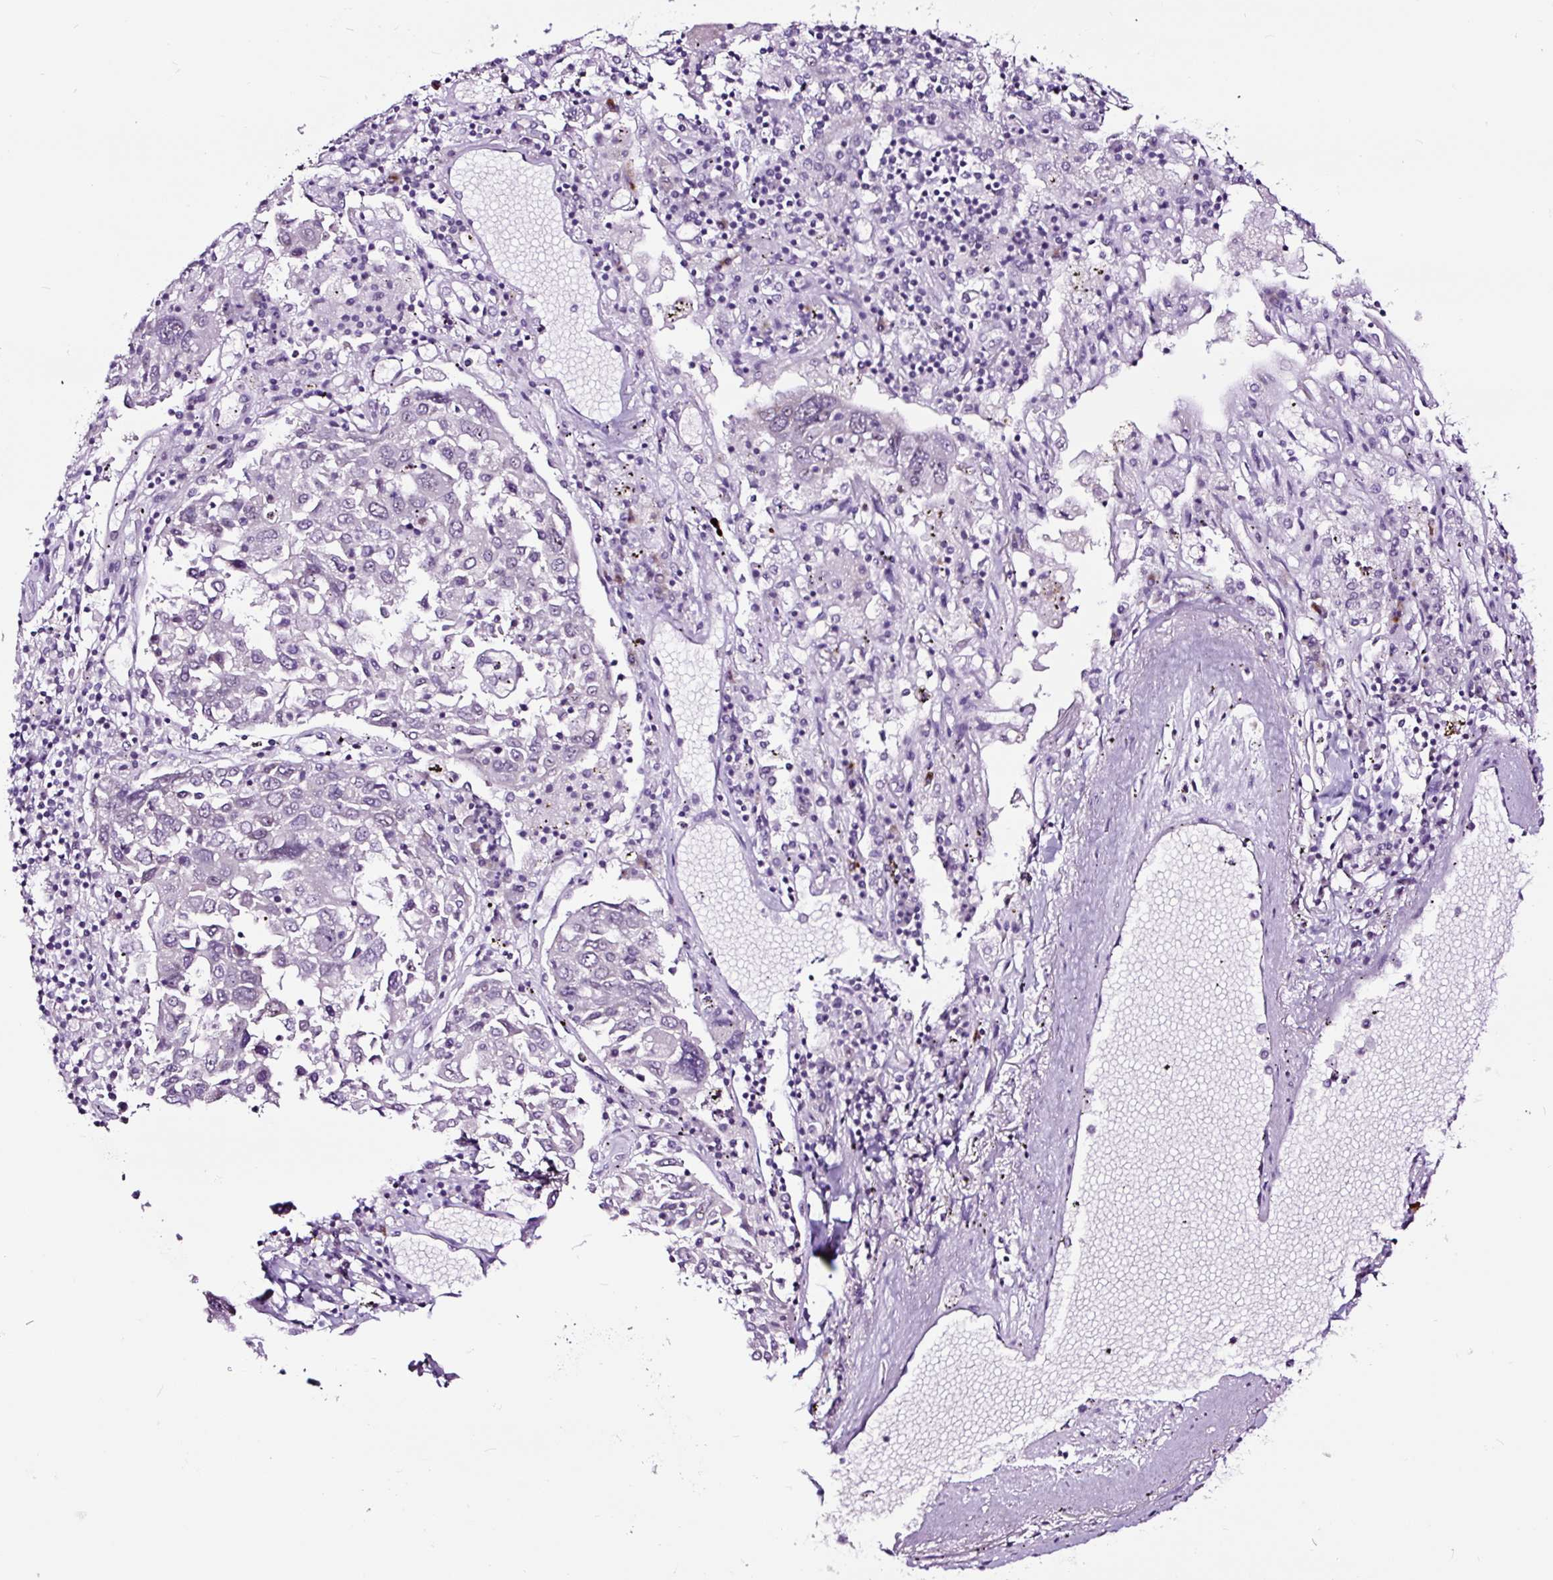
{"staining": {"intensity": "negative", "quantity": "none", "location": "none"}, "tissue": "lung cancer", "cell_type": "Tumor cells", "image_type": "cancer", "snomed": [{"axis": "morphology", "description": "Squamous cell carcinoma, NOS"}, {"axis": "topography", "description": "Lung"}], "caption": "The micrograph displays no staining of tumor cells in squamous cell carcinoma (lung).", "gene": "NOM1", "patient": {"sex": "male", "age": 65}}